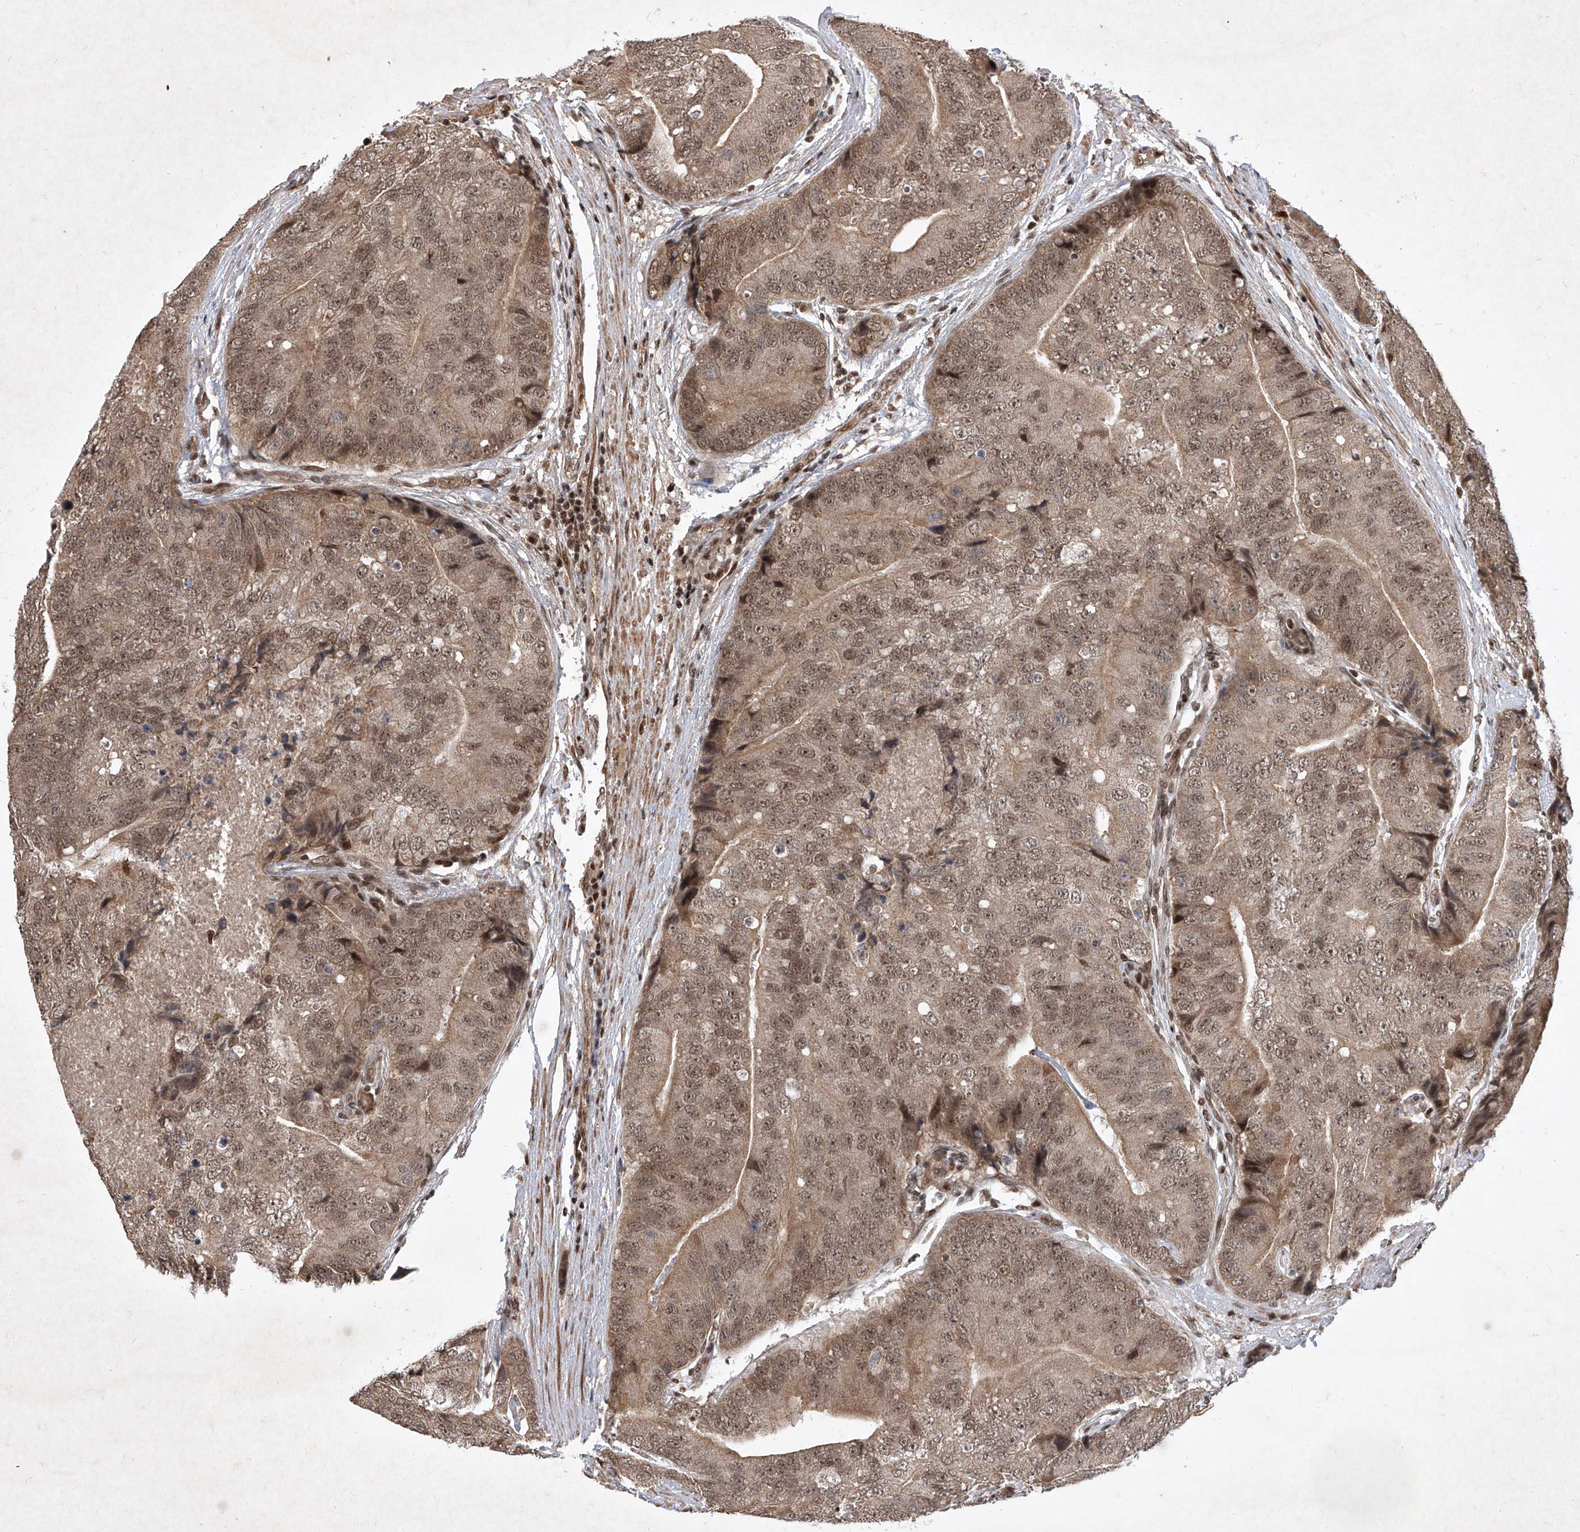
{"staining": {"intensity": "moderate", "quantity": ">75%", "location": "cytoplasmic/membranous,nuclear"}, "tissue": "prostate cancer", "cell_type": "Tumor cells", "image_type": "cancer", "snomed": [{"axis": "morphology", "description": "Adenocarcinoma, High grade"}, {"axis": "topography", "description": "Prostate"}], "caption": "Adenocarcinoma (high-grade) (prostate) tissue shows moderate cytoplasmic/membranous and nuclear positivity in approximately >75% of tumor cells", "gene": "IRF2", "patient": {"sex": "male", "age": 70}}